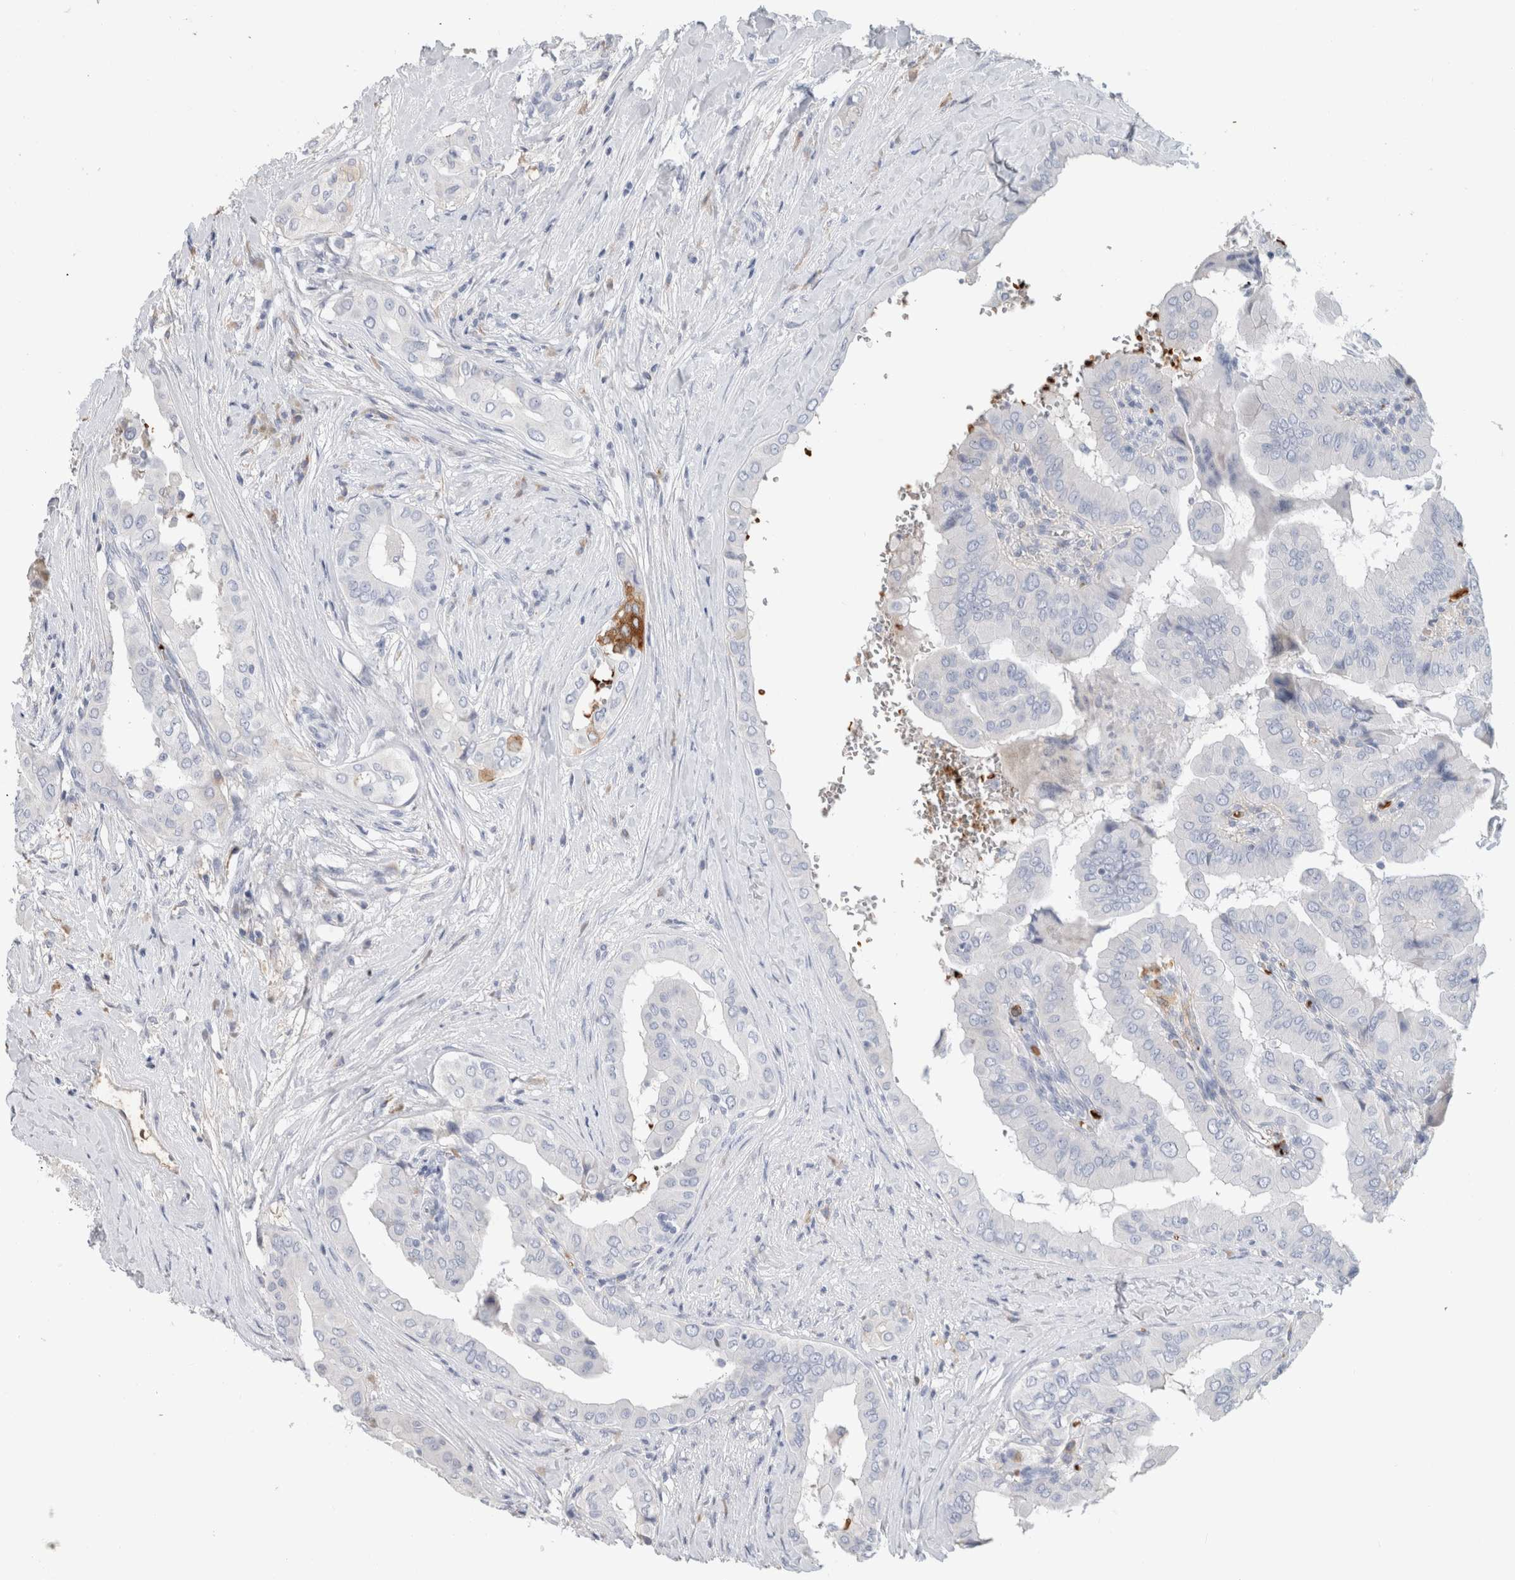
{"staining": {"intensity": "negative", "quantity": "none", "location": "none"}, "tissue": "thyroid cancer", "cell_type": "Tumor cells", "image_type": "cancer", "snomed": [{"axis": "morphology", "description": "Papillary adenocarcinoma, NOS"}, {"axis": "topography", "description": "Thyroid gland"}], "caption": "Thyroid cancer (papillary adenocarcinoma) was stained to show a protein in brown. There is no significant staining in tumor cells.", "gene": "CA1", "patient": {"sex": "male", "age": 33}}